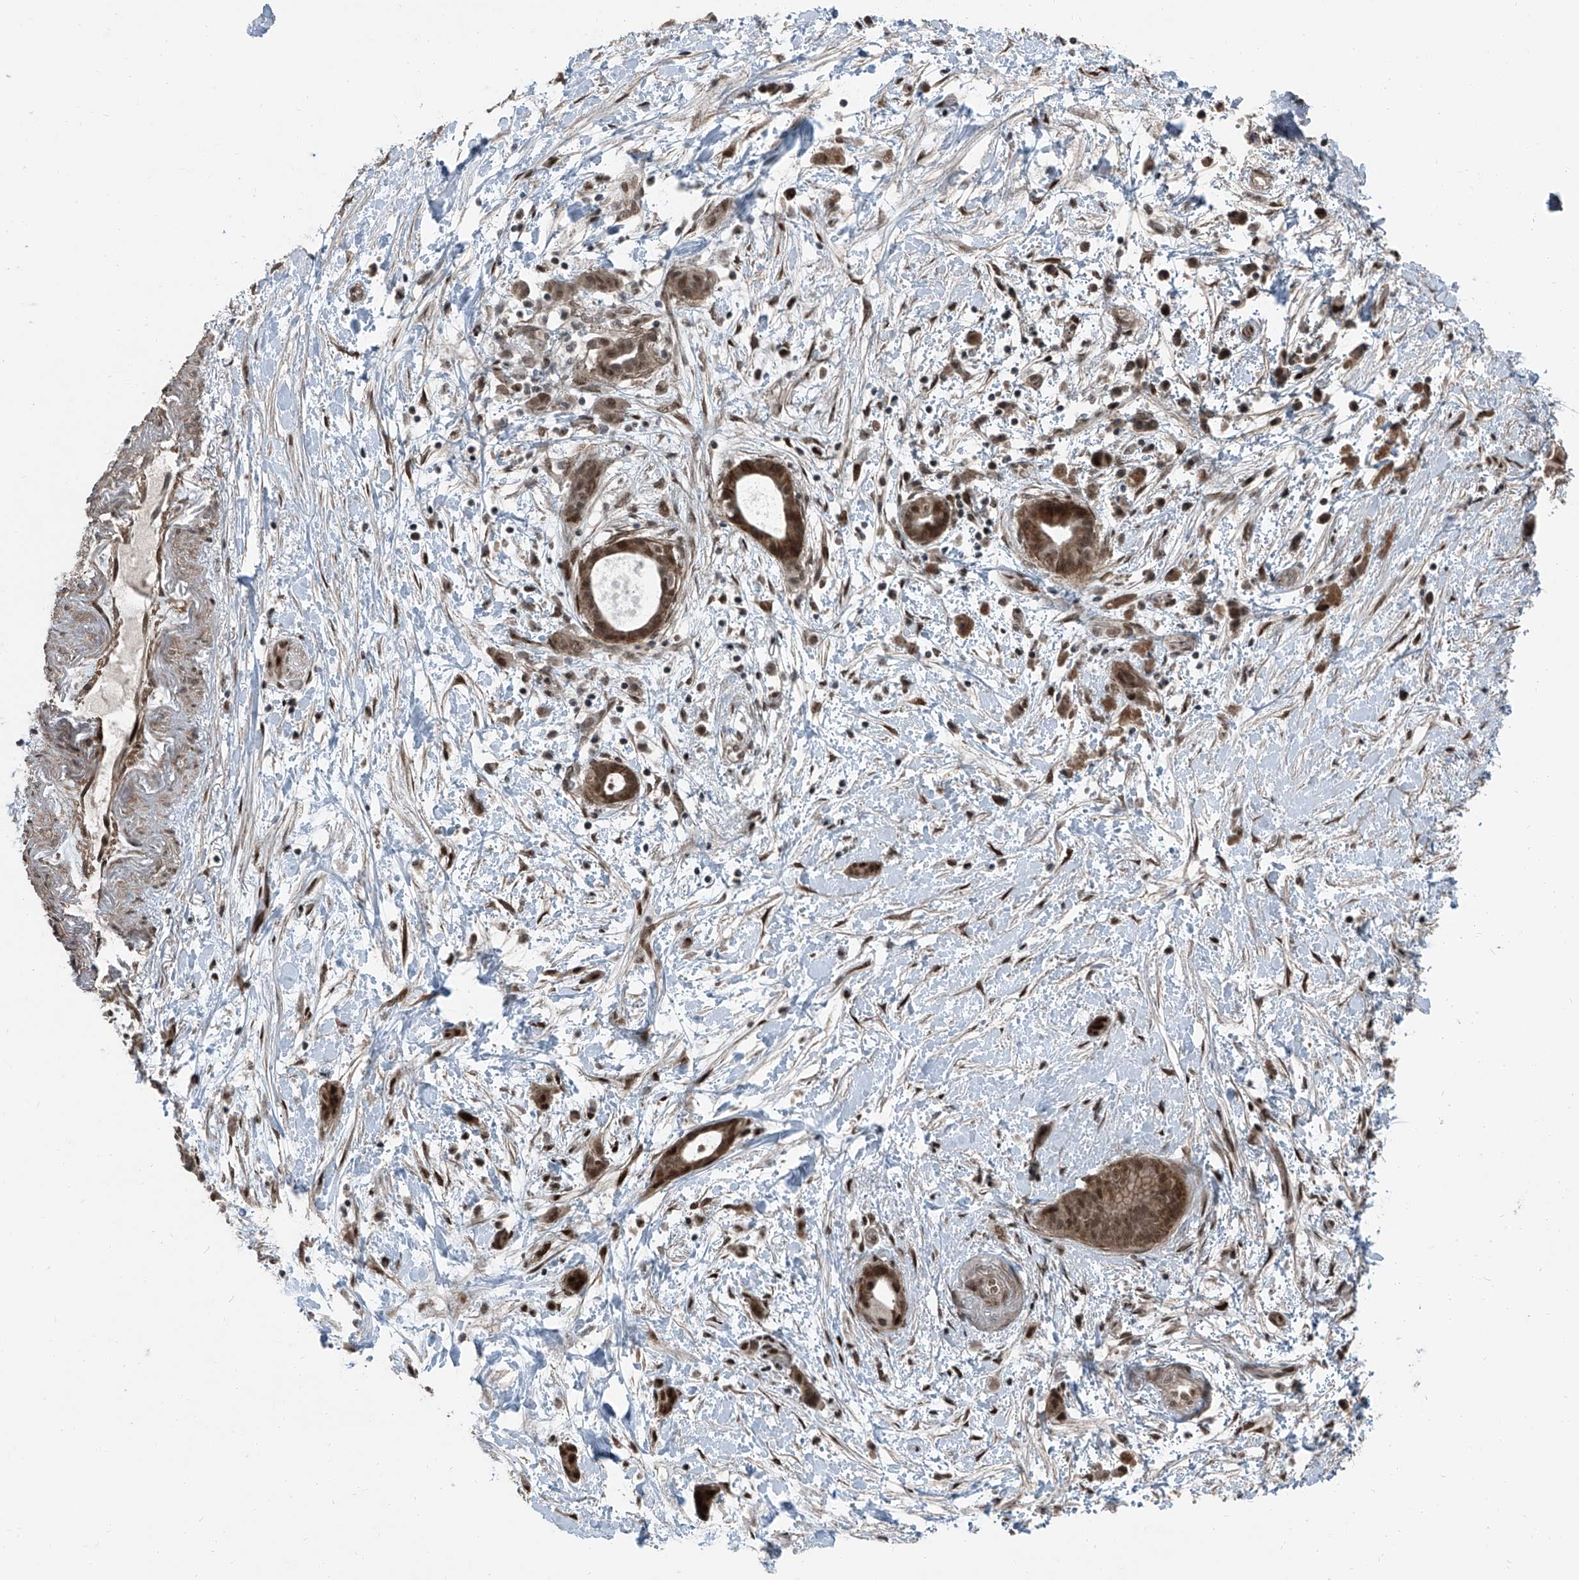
{"staining": {"intensity": "moderate", "quantity": ">75%", "location": "cytoplasmic/membranous,nuclear"}, "tissue": "pancreatic cancer", "cell_type": "Tumor cells", "image_type": "cancer", "snomed": [{"axis": "morphology", "description": "Normal tissue, NOS"}, {"axis": "morphology", "description": "Adenocarcinoma, NOS"}, {"axis": "topography", "description": "Pancreas"}, {"axis": "topography", "description": "Peripheral nerve tissue"}], "caption": "There is medium levels of moderate cytoplasmic/membranous and nuclear positivity in tumor cells of pancreatic adenocarcinoma, as demonstrated by immunohistochemical staining (brown color).", "gene": "ZNF570", "patient": {"sex": "female", "age": 63}}